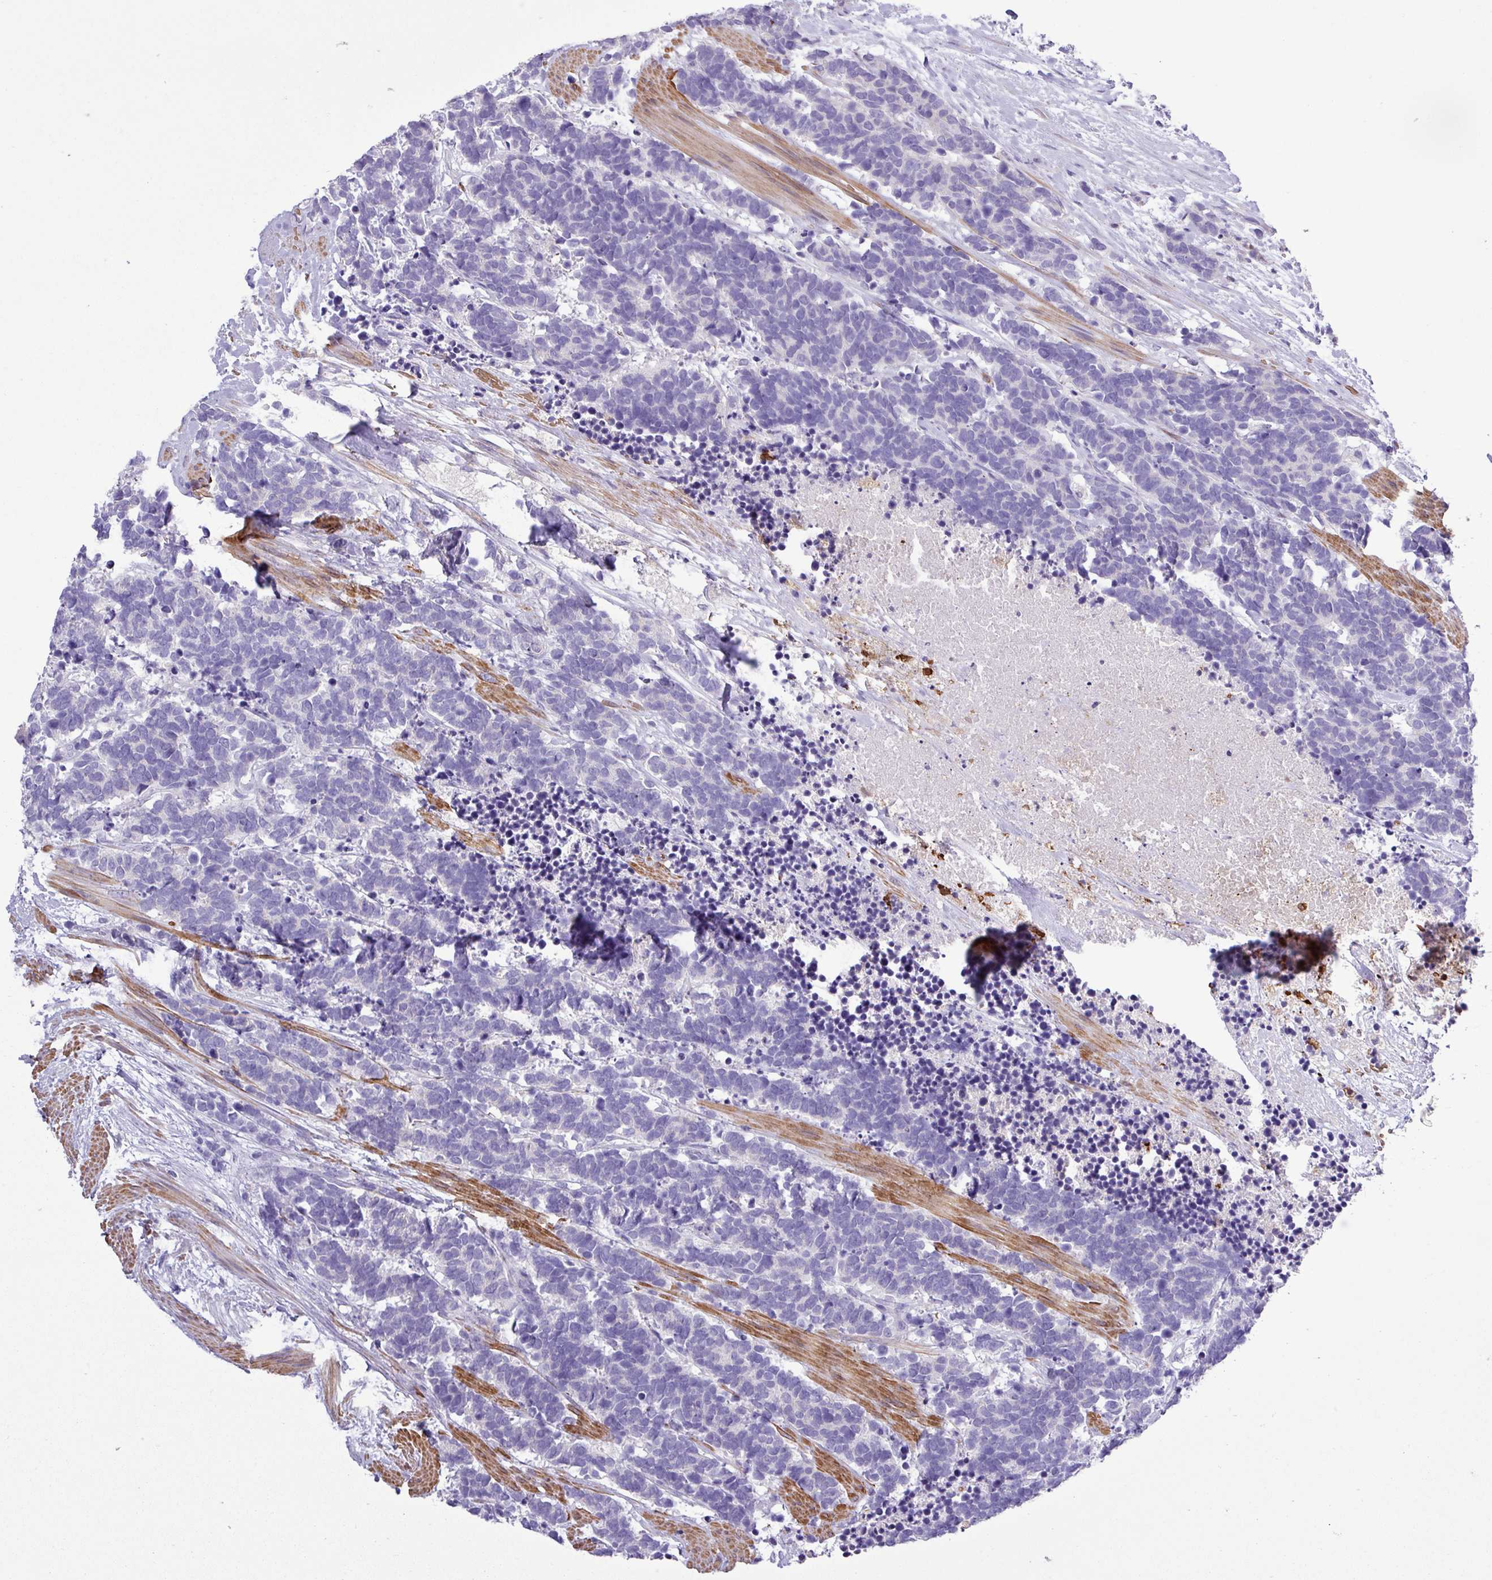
{"staining": {"intensity": "negative", "quantity": "none", "location": "none"}, "tissue": "carcinoid", "cell_type": "Tumor cells", "image_type": "cancer", "snomed": [{"axis": "morphology", "description": "Carcinoma, NOS"}, {"axis": "morphology", "description": "Carcinoid, malignant, NOS"}, {"axis": "topography", "description": "Prostate"}], "caption": "Tumor cells show no significant positivity in carcinoma. (DAB immunohistochemistry (IHC), high magnification).", "gene": "MGAT4B", "patient": {"sex": "male", "age": 57}}